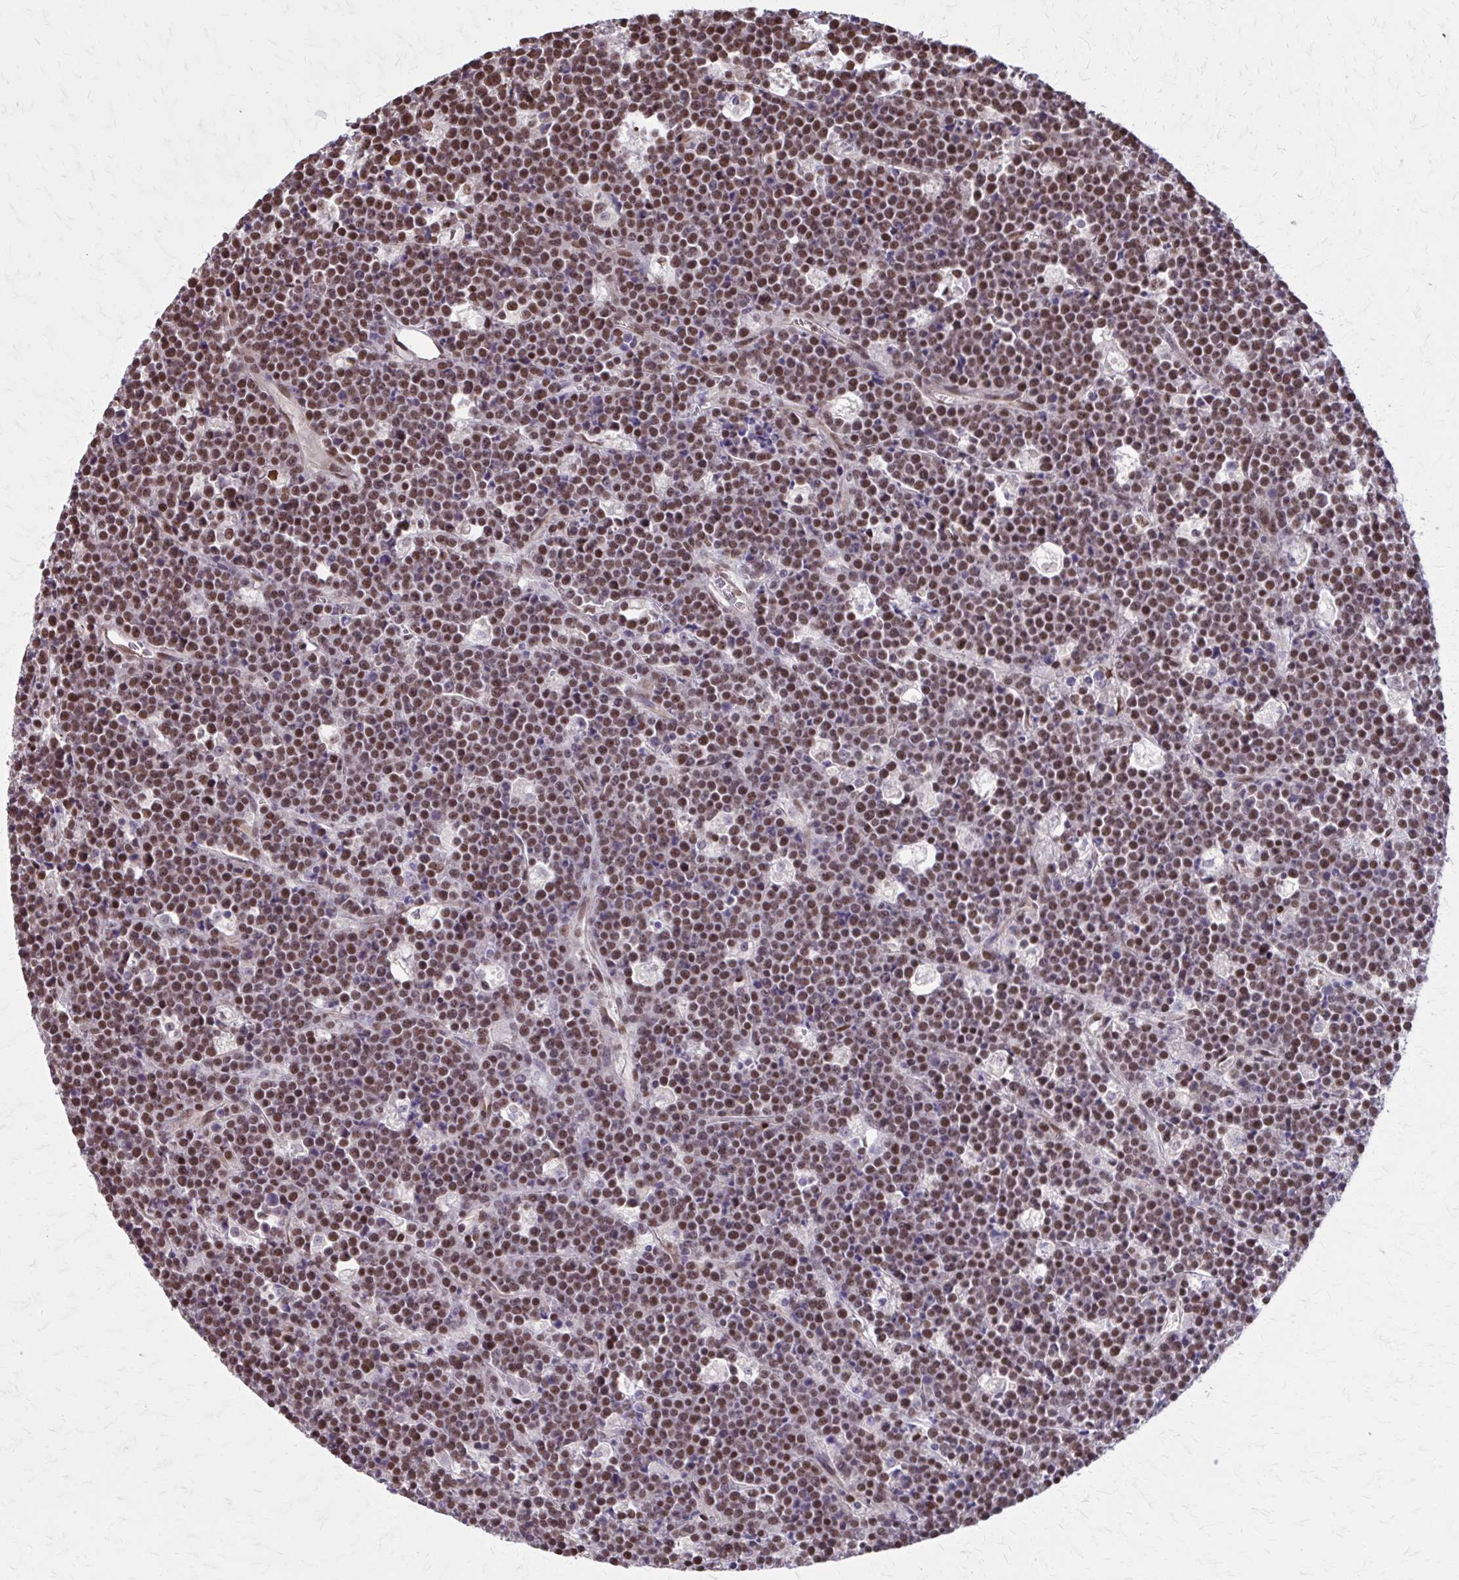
{"staining": {"intensity": "moderate", "quantity": ">75%", "location": "nuclear"}, "tissue": "lymphoma", "cell_type": "Tumor cells", "image_type": "cancer", "snomed": [{"axis": "morphology", "description": "Malignant lymphoma, non-Hodgkin's type, High grade"}, {"axis": "topography", "description": "Ovary"}], "caption": "High-power microscopy captured an IHC image of lymphoma, revealing moderate nuclear staining in approximately >75% of tumor cells. (Brightfield microscopy of DAB IHC at high magnification).", "gene": "TTF1", "patient": {"sex": "female", "age": 56}}